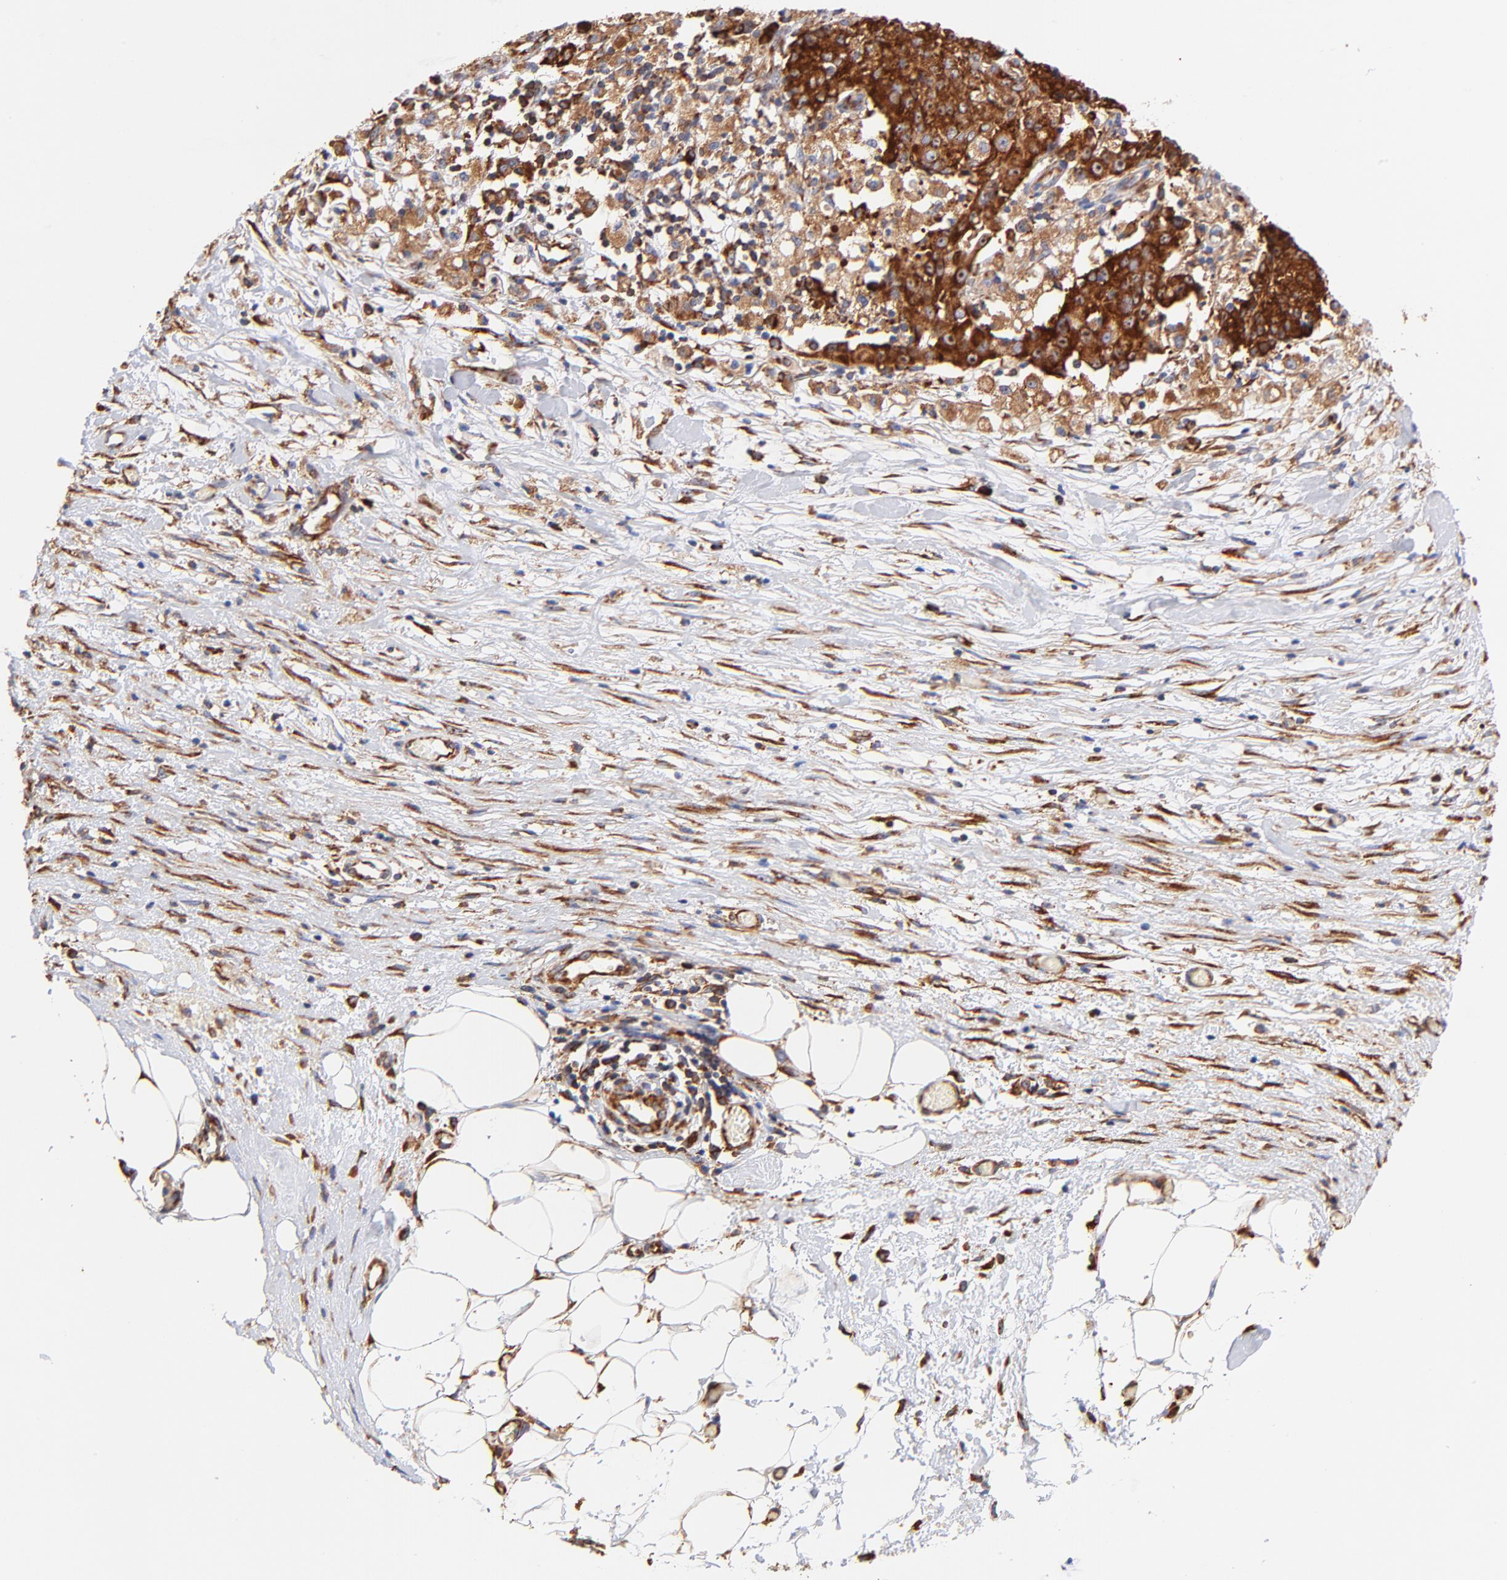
{"staining": {"intensity": "strong", "quantity": ">75%", "location": "cytoplasmic/membranous"}, "tissue": "ovarian cancer", "cell_type": "Tumor cells", "image_type": "cancer", "snomed": [{"axis": "morphology", "description": "Carcinoma, endometroid"}, {"axis": "topography", "description": "Ovary"}], "caption": "Endometroid carcinoma (ovarian) stained with DAB immunohistochemistry (IHC) displays high levels of strong cytoplasmic/membranous expression in about >75% of tumor cells.", "gene": "RPL27", "patient": {"sex": "female", "age": 42}}